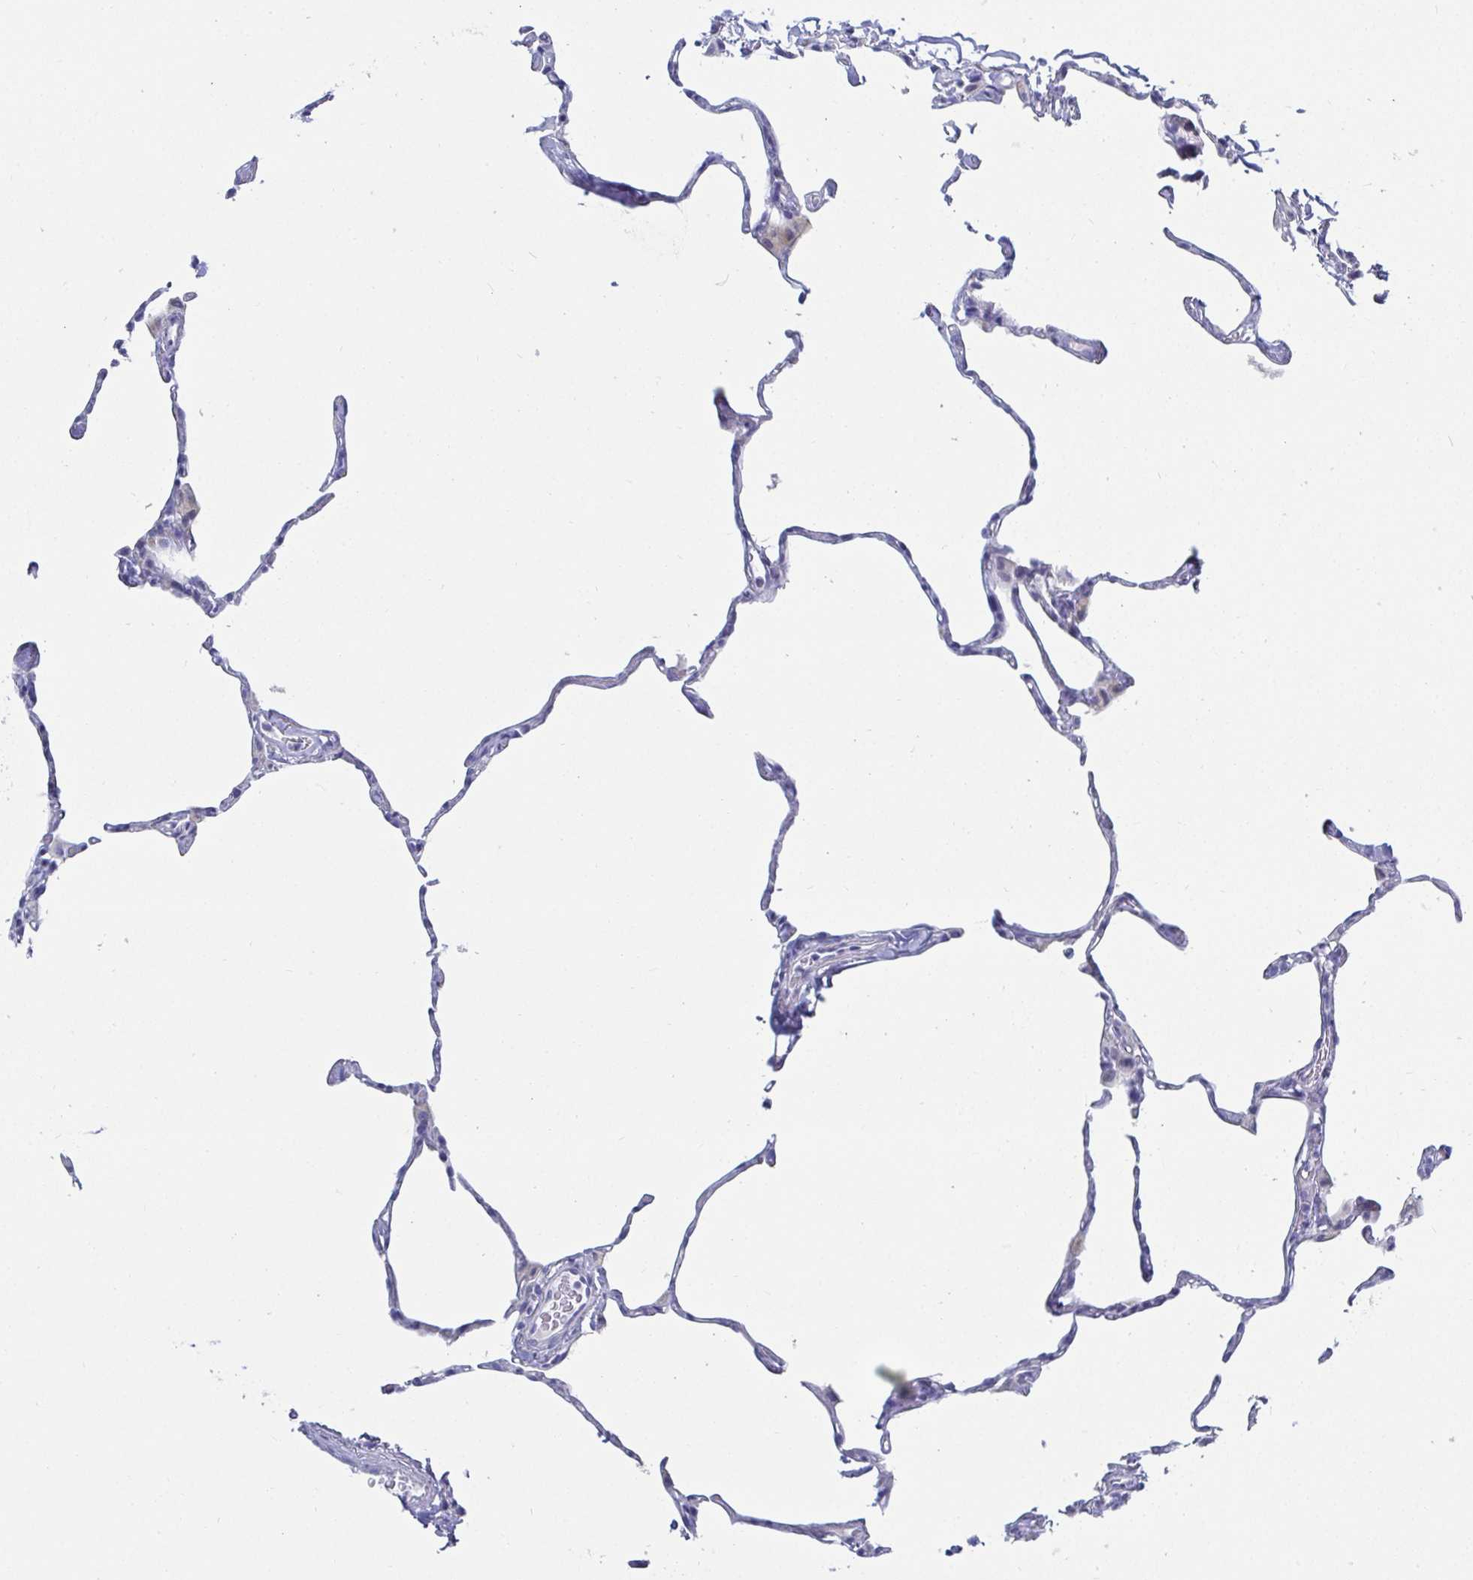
{"staining": {"intensity": "negative", "quantity": "none", "location": "none"}, "tissue": "lung", "cell_type": "Alveolar cells", "image_type": "normal", "snomed": [{"axis": "morphology", "description": "Normal tissue, NOS"}, {"axis": "topography", "description": "Lung"}], "caption": "Alveolar cells are negative for brown protein staining in normal lung. (DAB (3,3'-diaminobenzidine) immunohistochemistry with hematoxylin counter stain).", "gene": "OR10K1", "patient": {"sex": "male", "age": 65}}